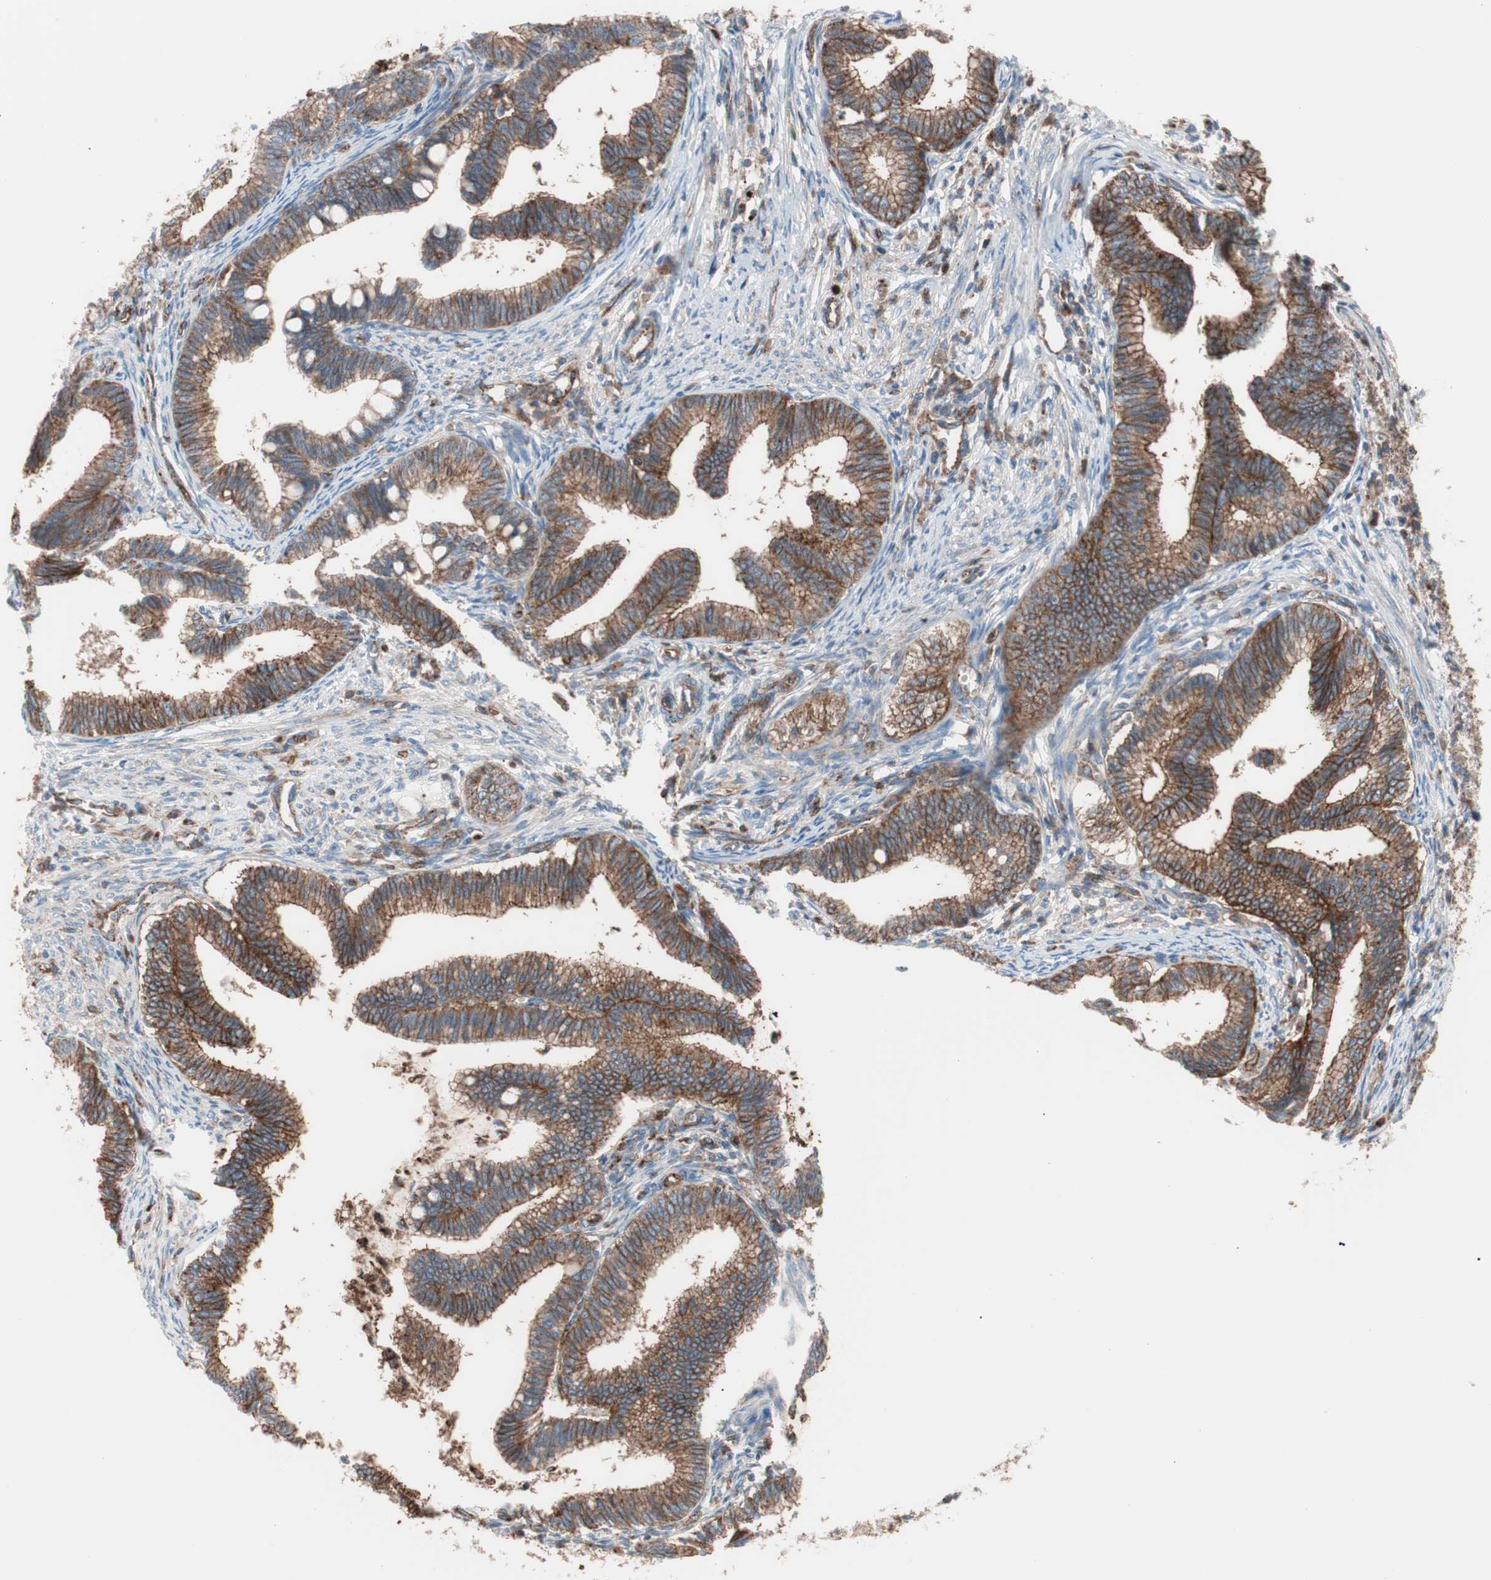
{"staining": {"intensity": "strong", "quantity": ">75%", "location": "cytoplasmic/membranous"}, "tissue": "cervical cancer", "cell_type": "Tumor cells", "image_type": "cancer", "snomed": [{"axis": "morphology", "description": "Adenocarcinoma, NOS"}, {"axis": "topography", "description": "Cervix"}], "caption": "Immunohistochemical staining of adenocarcinoma (cervical) exhibits strong cytoplasmic/membranous protein positivity in approximately >75% of tumor cells.", "gene": "FLOT2", "patient": {"sex": "female", "age": 36}}